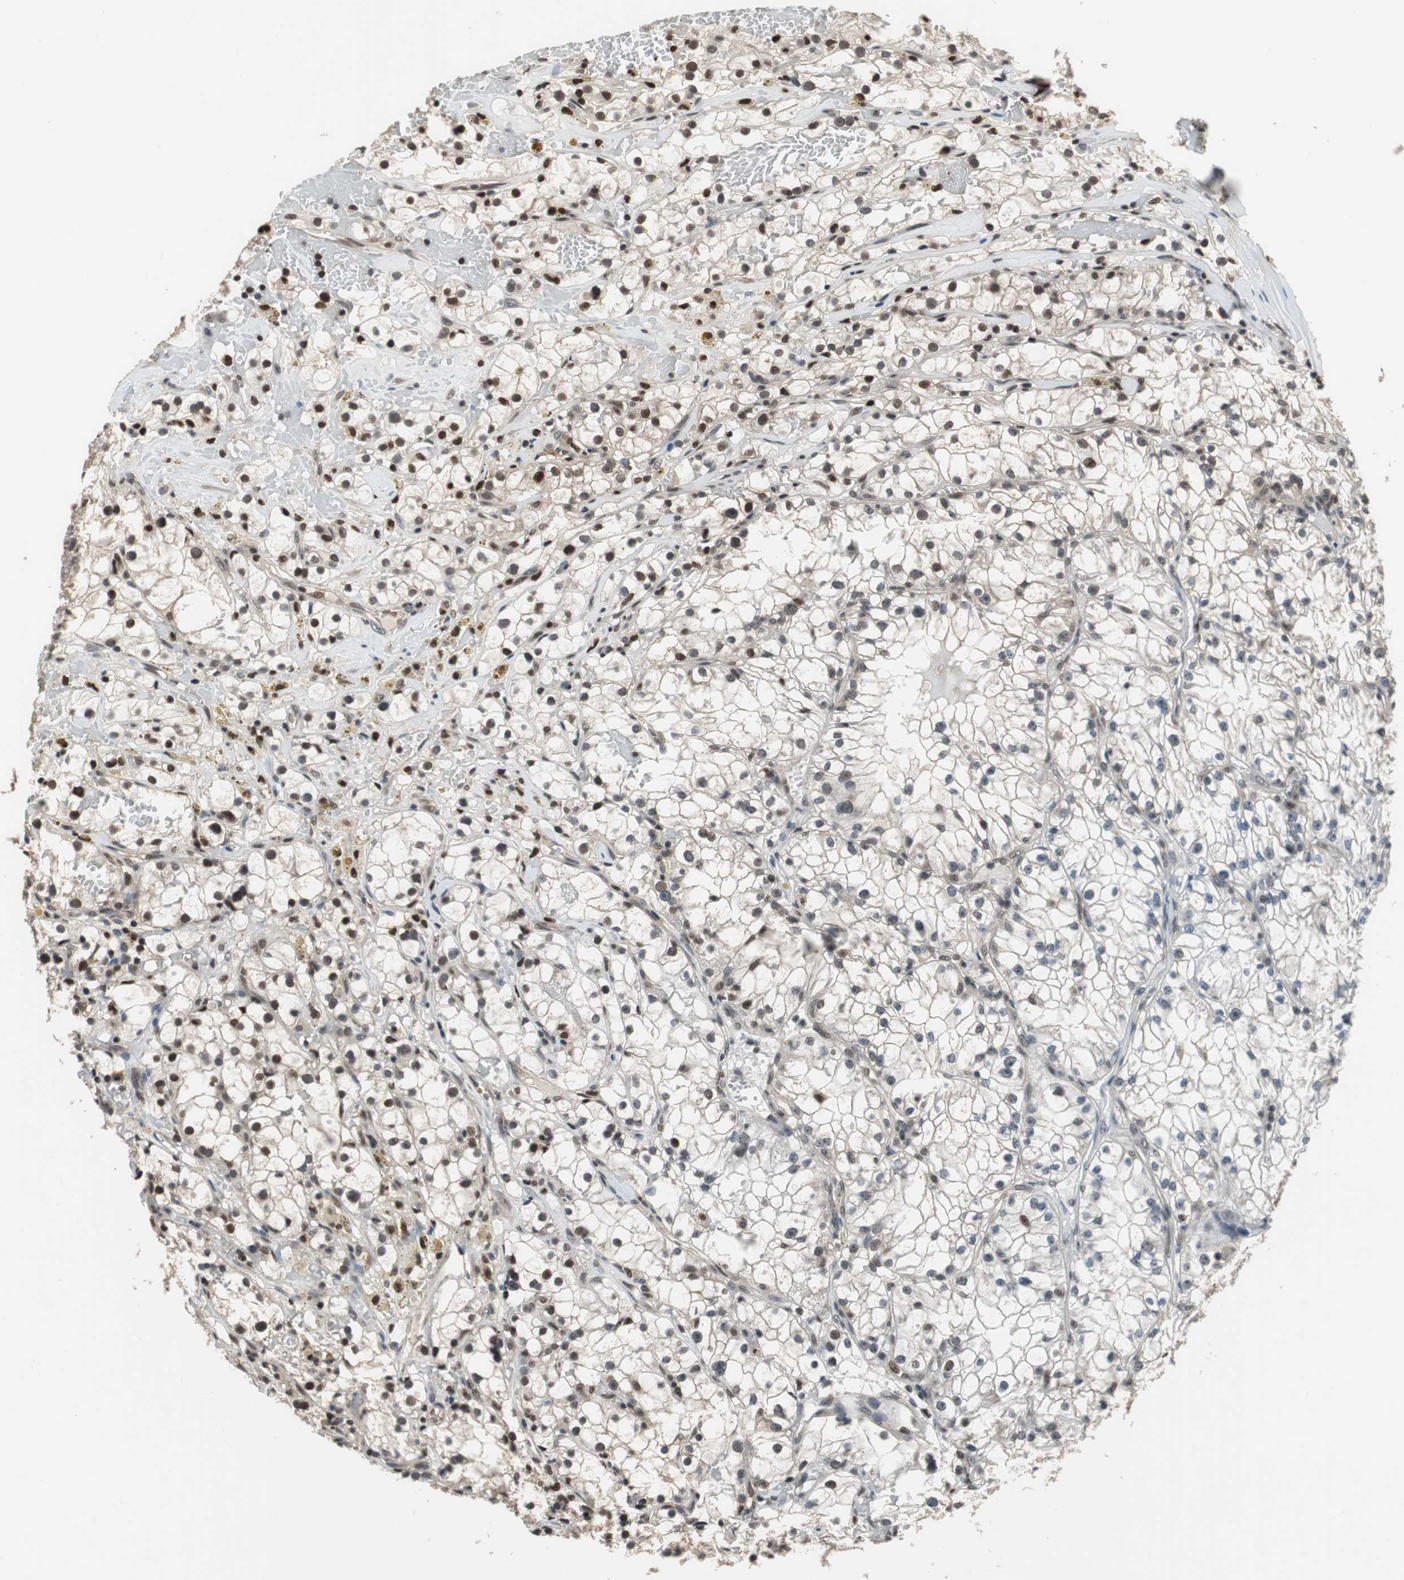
{"staining": {"intensity": "weak", "quantity": "25%-75%", "location": "nuclear"}, "tissue": "renal cancer", "cell_type": "Tumor cells", "image_type": "cancer", "snomed": [{"axis": "morphology", "description": "Adenocarcinoma, NOS"}, {"axis": "topography", "description": "Kidney"}], "caption": "IHC staining of renal cancer (adenocarcinoma), which reveals low levels of weak nuclear positivity in approximately 25%-75% of tumor cells indicating weak nuclear protein positivity. The staining was performed using DAB (brown) for protein detection and nuclei were counterstained in hematoxylin (blue).", "gene": "MAFB", "patient": {"sex": "male", "age": 56}}